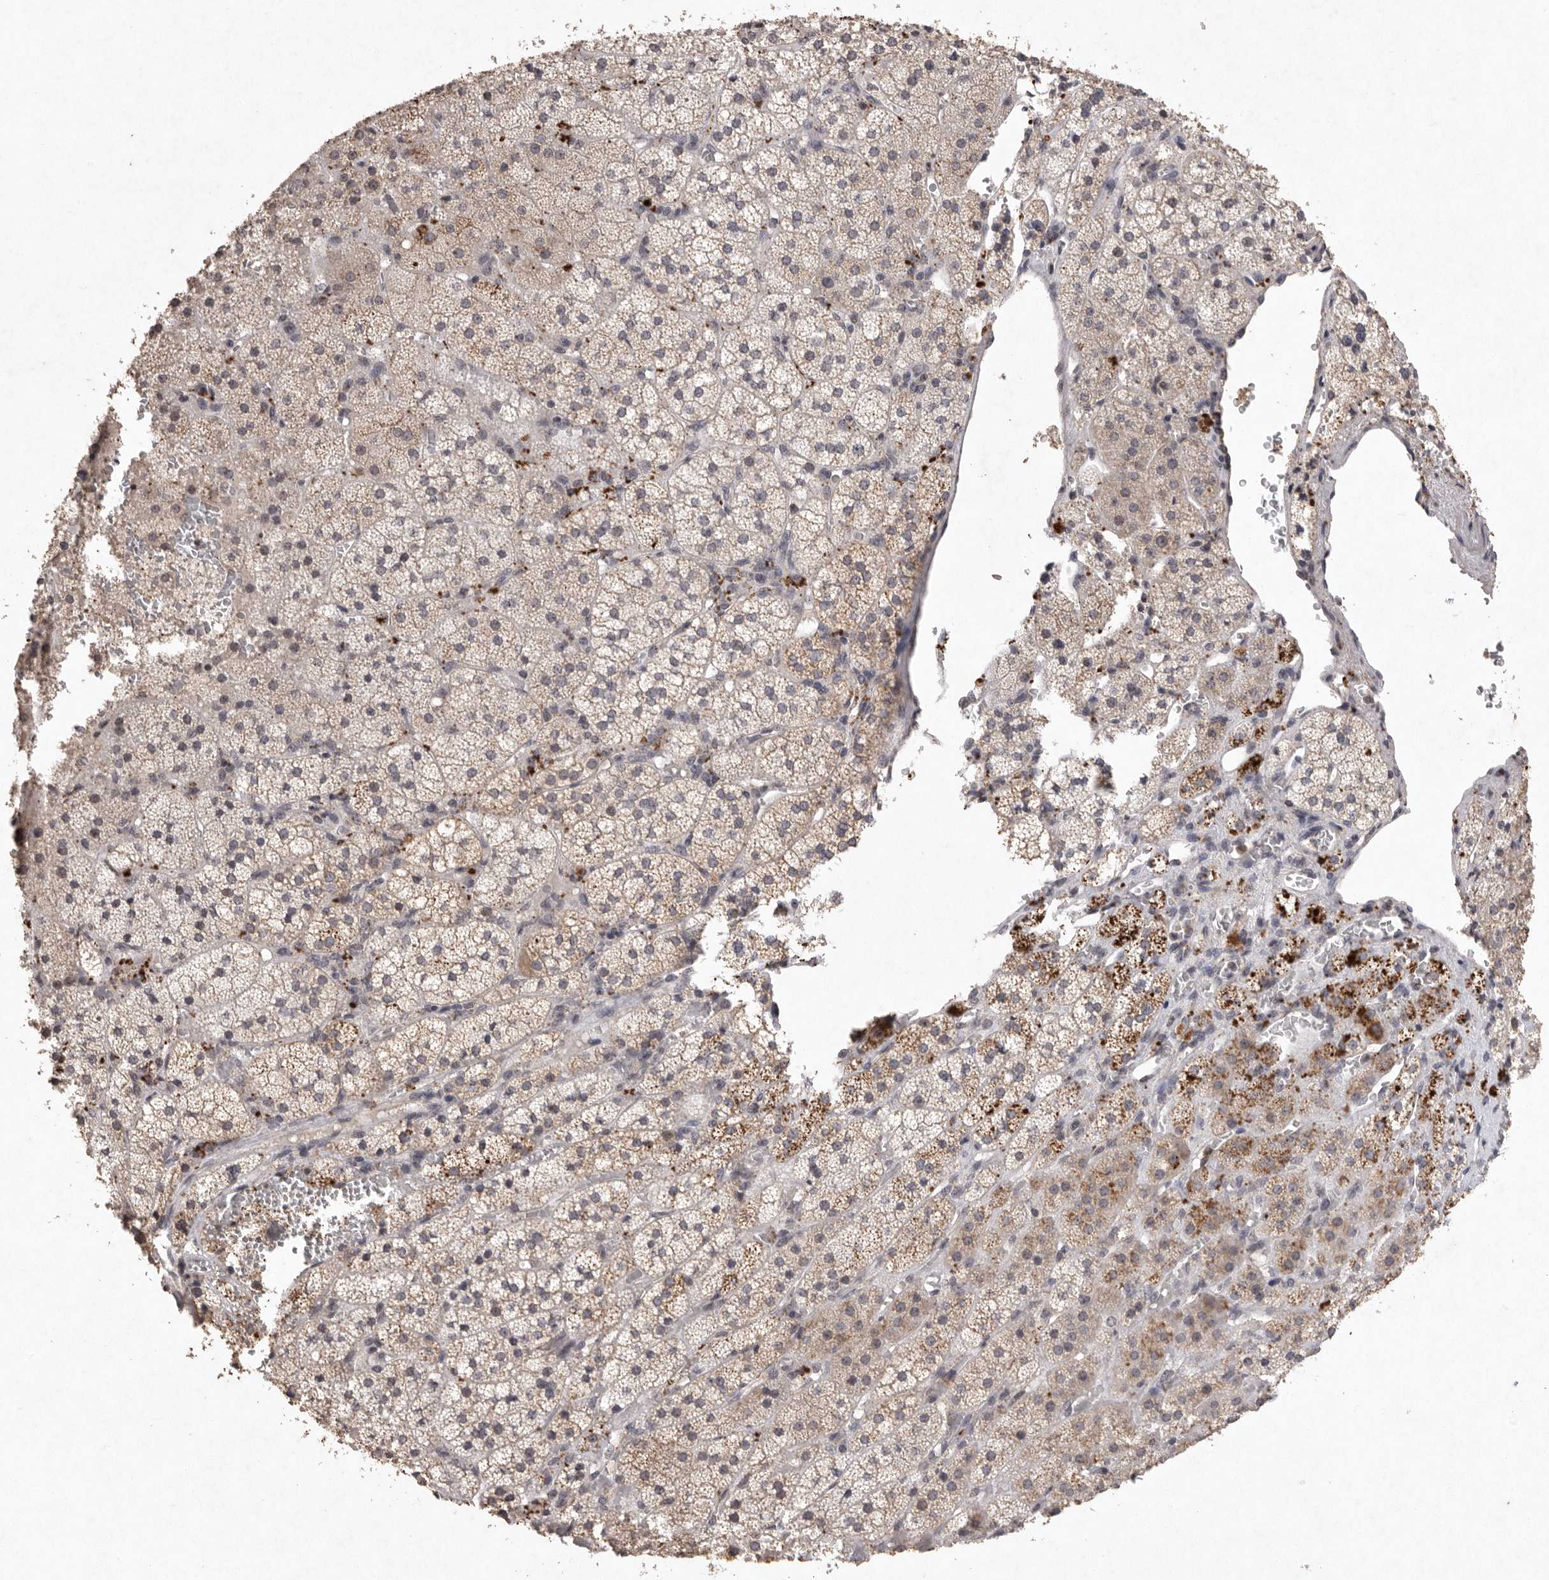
{"staining": {"intensity": "weak", "quantity": ">75%", "location": "cytoplasmic/membranous"}, "tissue": "adrenal gland", "cell_type": "Glandular cells", "image_type": "normal", "snomed": [{"axis": "morphology", "description": "Normal tissue, NOS"}, {"axis": "topography", "description": "Adrenal gland"}], "caption": "An IHC photomicrograph of benign tissue is shown. Protein staining in brown highlights weak cytoplasmic/membranous positivity in adrenal gland within glandular cells. The staining was performed using DAB (3,3'-diaminobenzidine), with brown indicating positive protein expression. Nuclei are stained blue with hematoxylin.", "gene": "APLNR", "patient": {"sex": "female", "age": 44}}